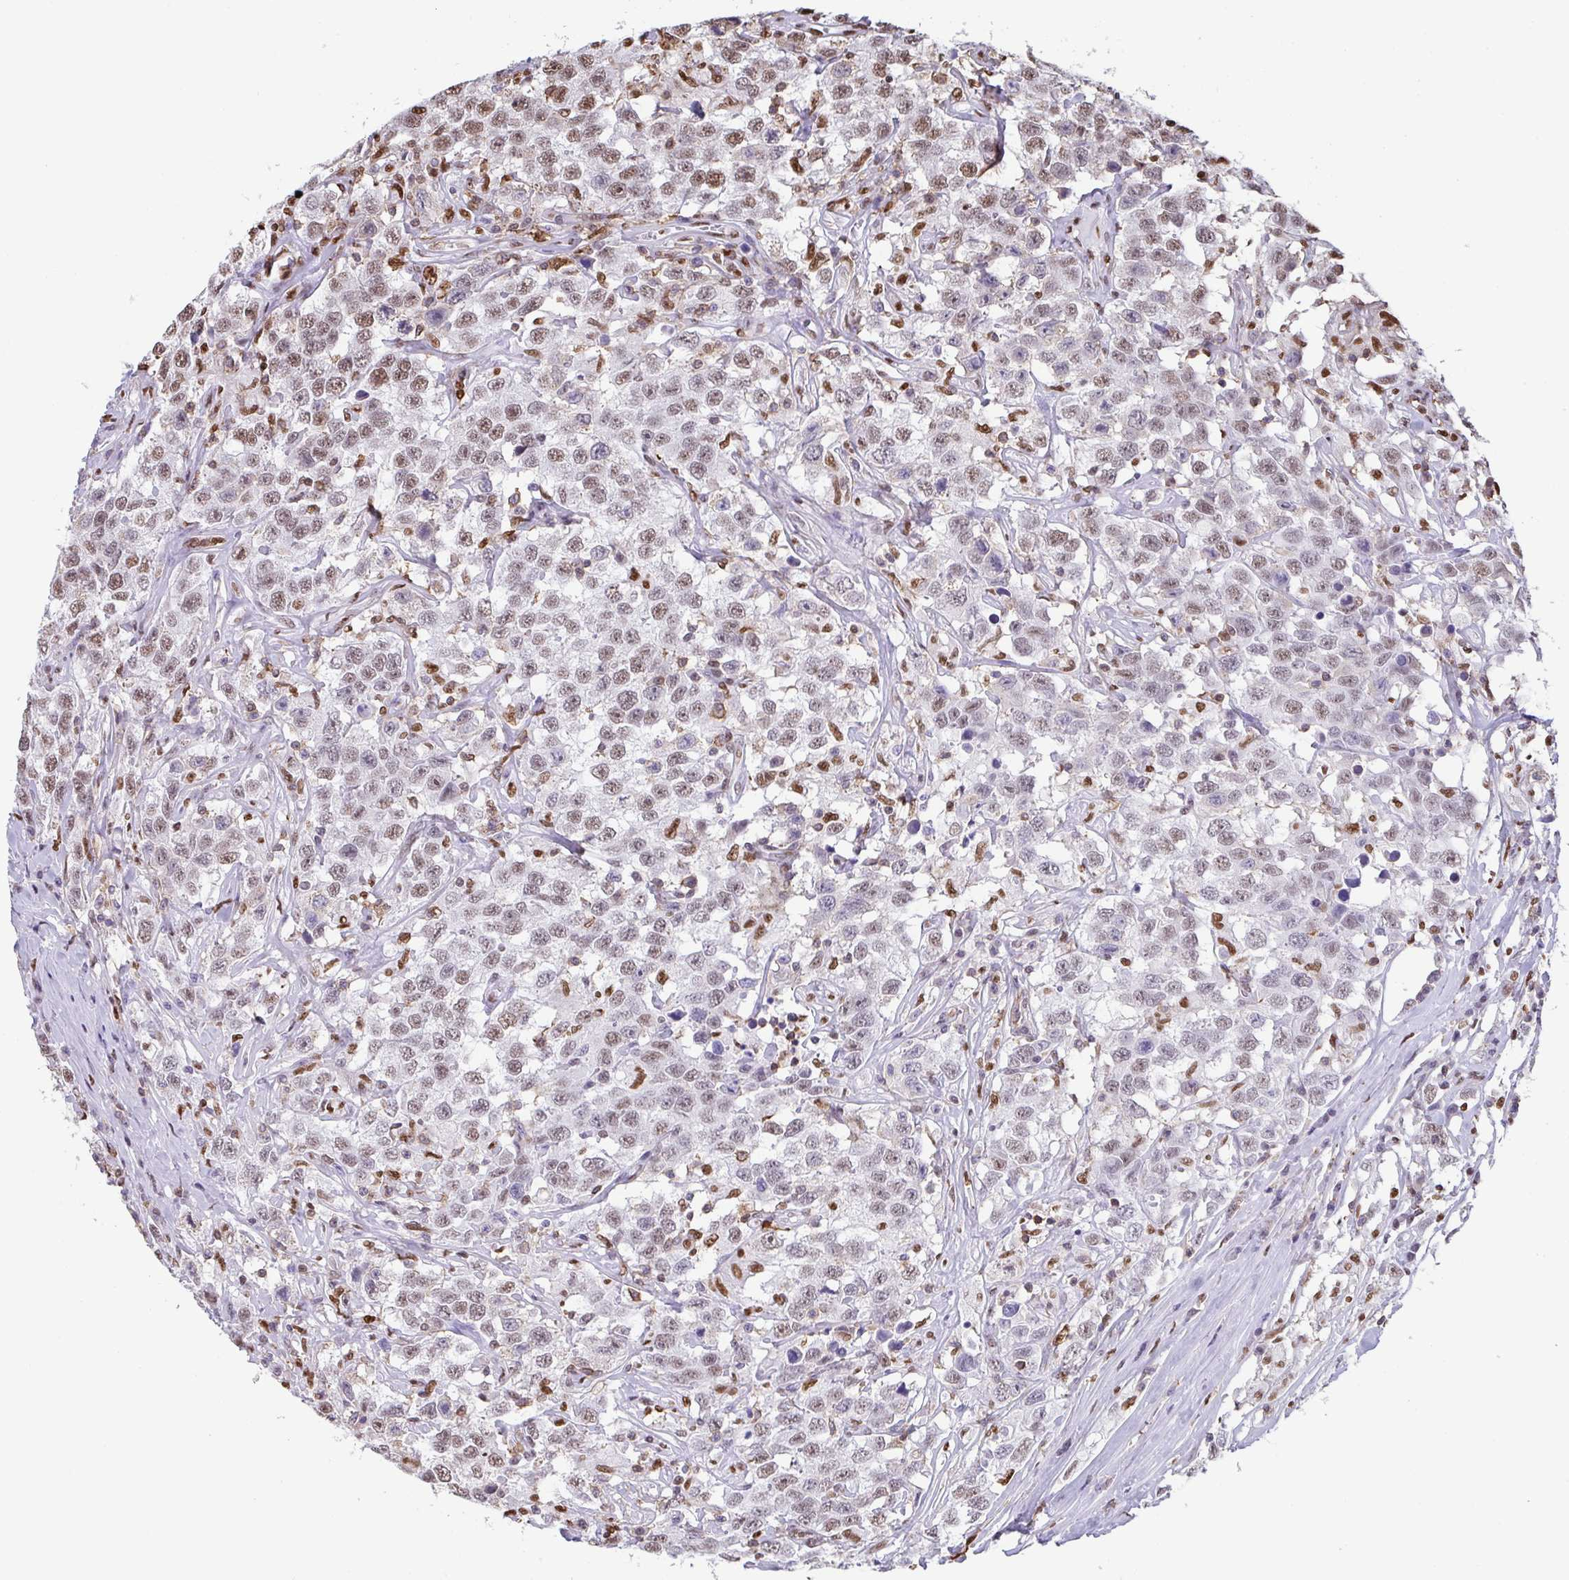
{"staining": {"intensity": "moderate", "quantity": "25%-75%", "location": "nuclear"}, "tissue": "testis cancer", "cell_type": "Tumor cells", "image_type": "cancer", "snomed": [{"axis": "morphology", "description": "Seminoma, NOS"}, {"axis": "topography", "description": "Testis"}], "caption": "Brown immunohistochemical staining in human testis cancer (seminoma) demonstrates moderate nuclear staining in about 25%-75% of tumor cells.", "gene": "BTBD10", "patient": {"sex": "male", "age": 41}}